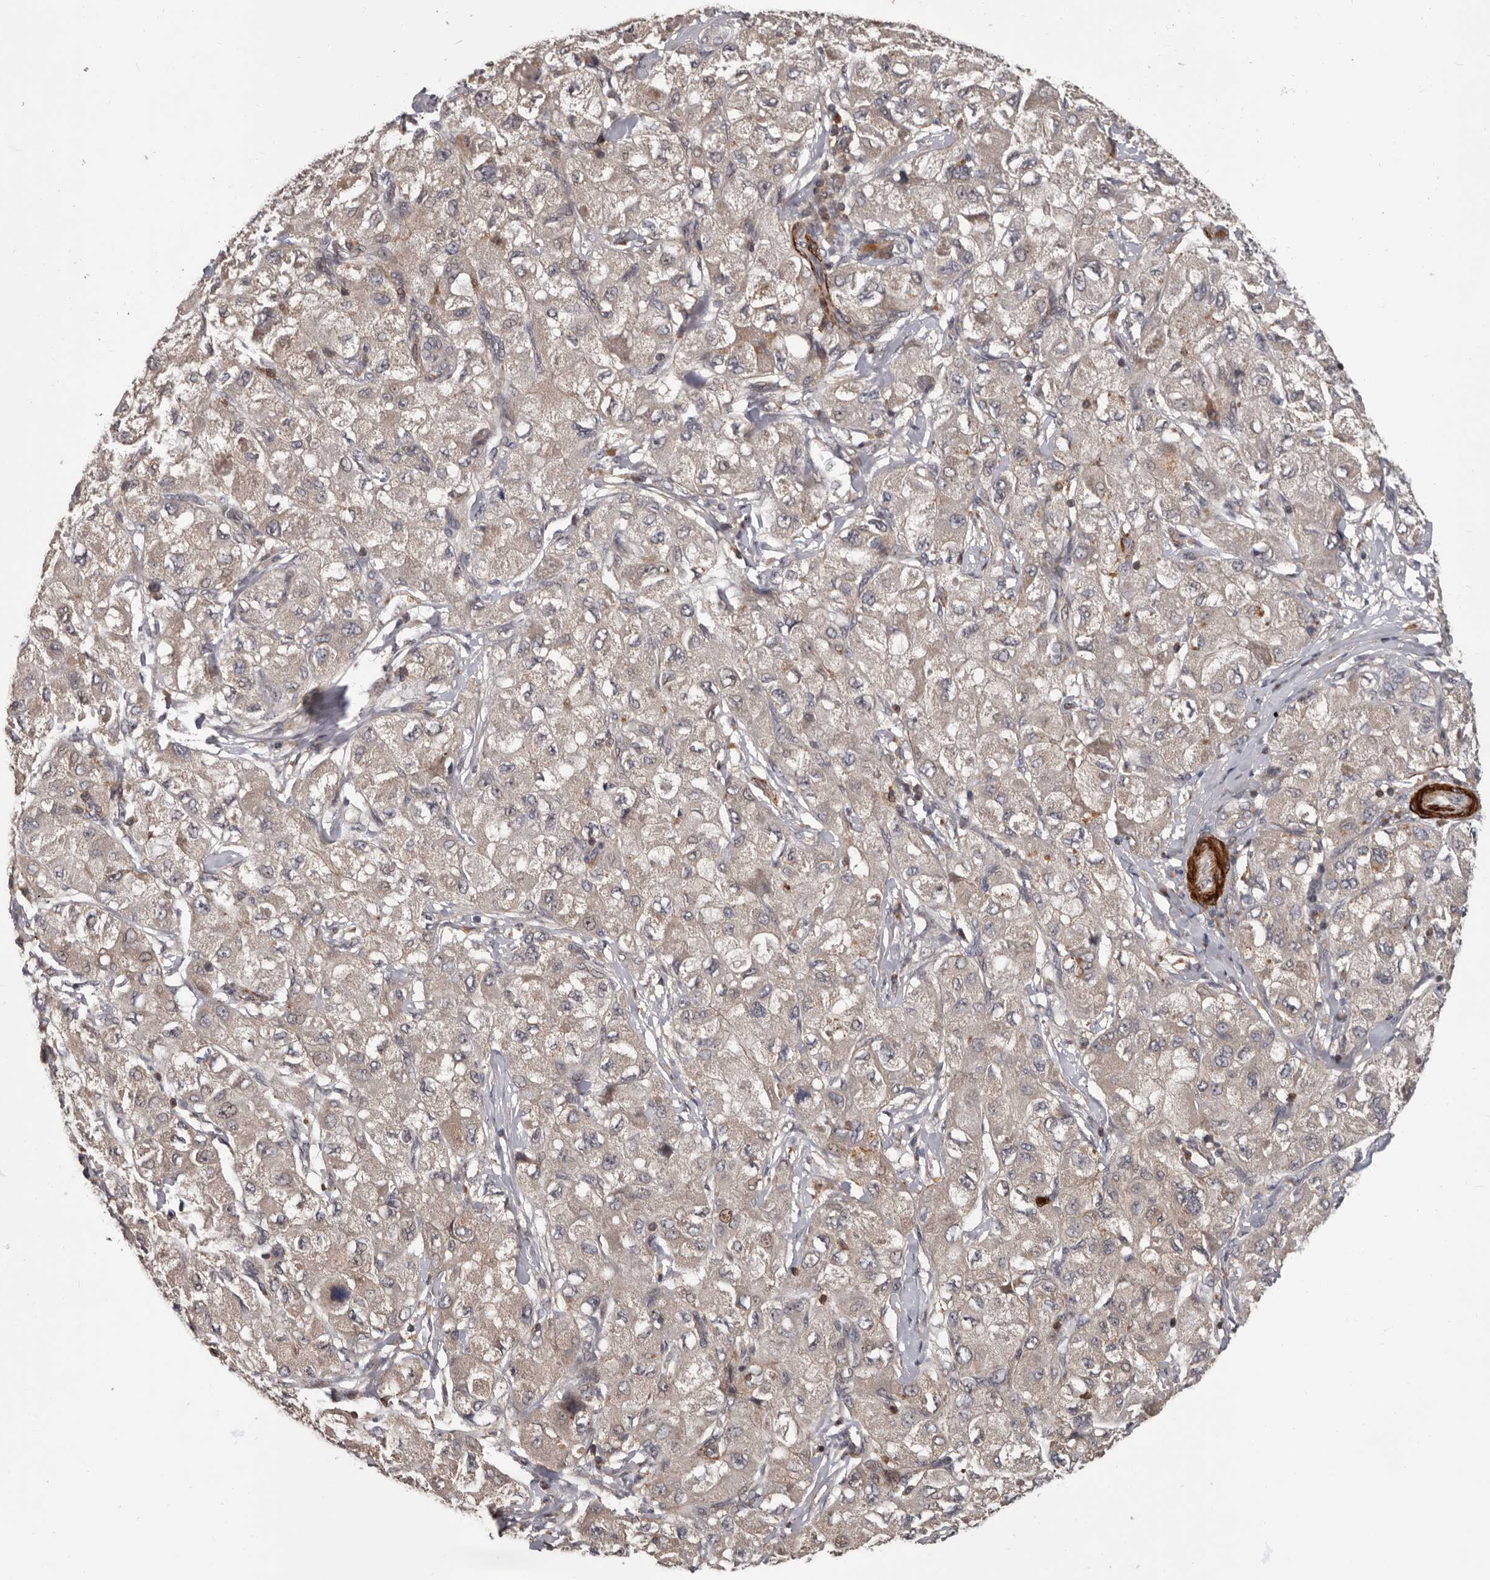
{"staining": {"intensity": "moderate", "quantity": "25%-75%", "location": "cytoplasmic/membranous"}, "tissue": "liver cancer", "cell_type": "Tumor cells", "image_type": "cancer", "snomed": [{"axis": "morphology", "description": "Carcinoma, Hepatocellular, NOS"}, {"axis": "topography", "description": "Liver"}], "caption": "Liver hepatocellular carcinoma tissue demonstrates moderate cytoplasmic/membranous expression in about 25%-75% of tumor cells, visualized by immunohistochemistry. (DAB (3,3'-diaminobenzidine) IHC, brown staining for protein, blue staining for nuclei).", "gene": "FGFR4", "patient": {"sex": "male", "age": 80}}